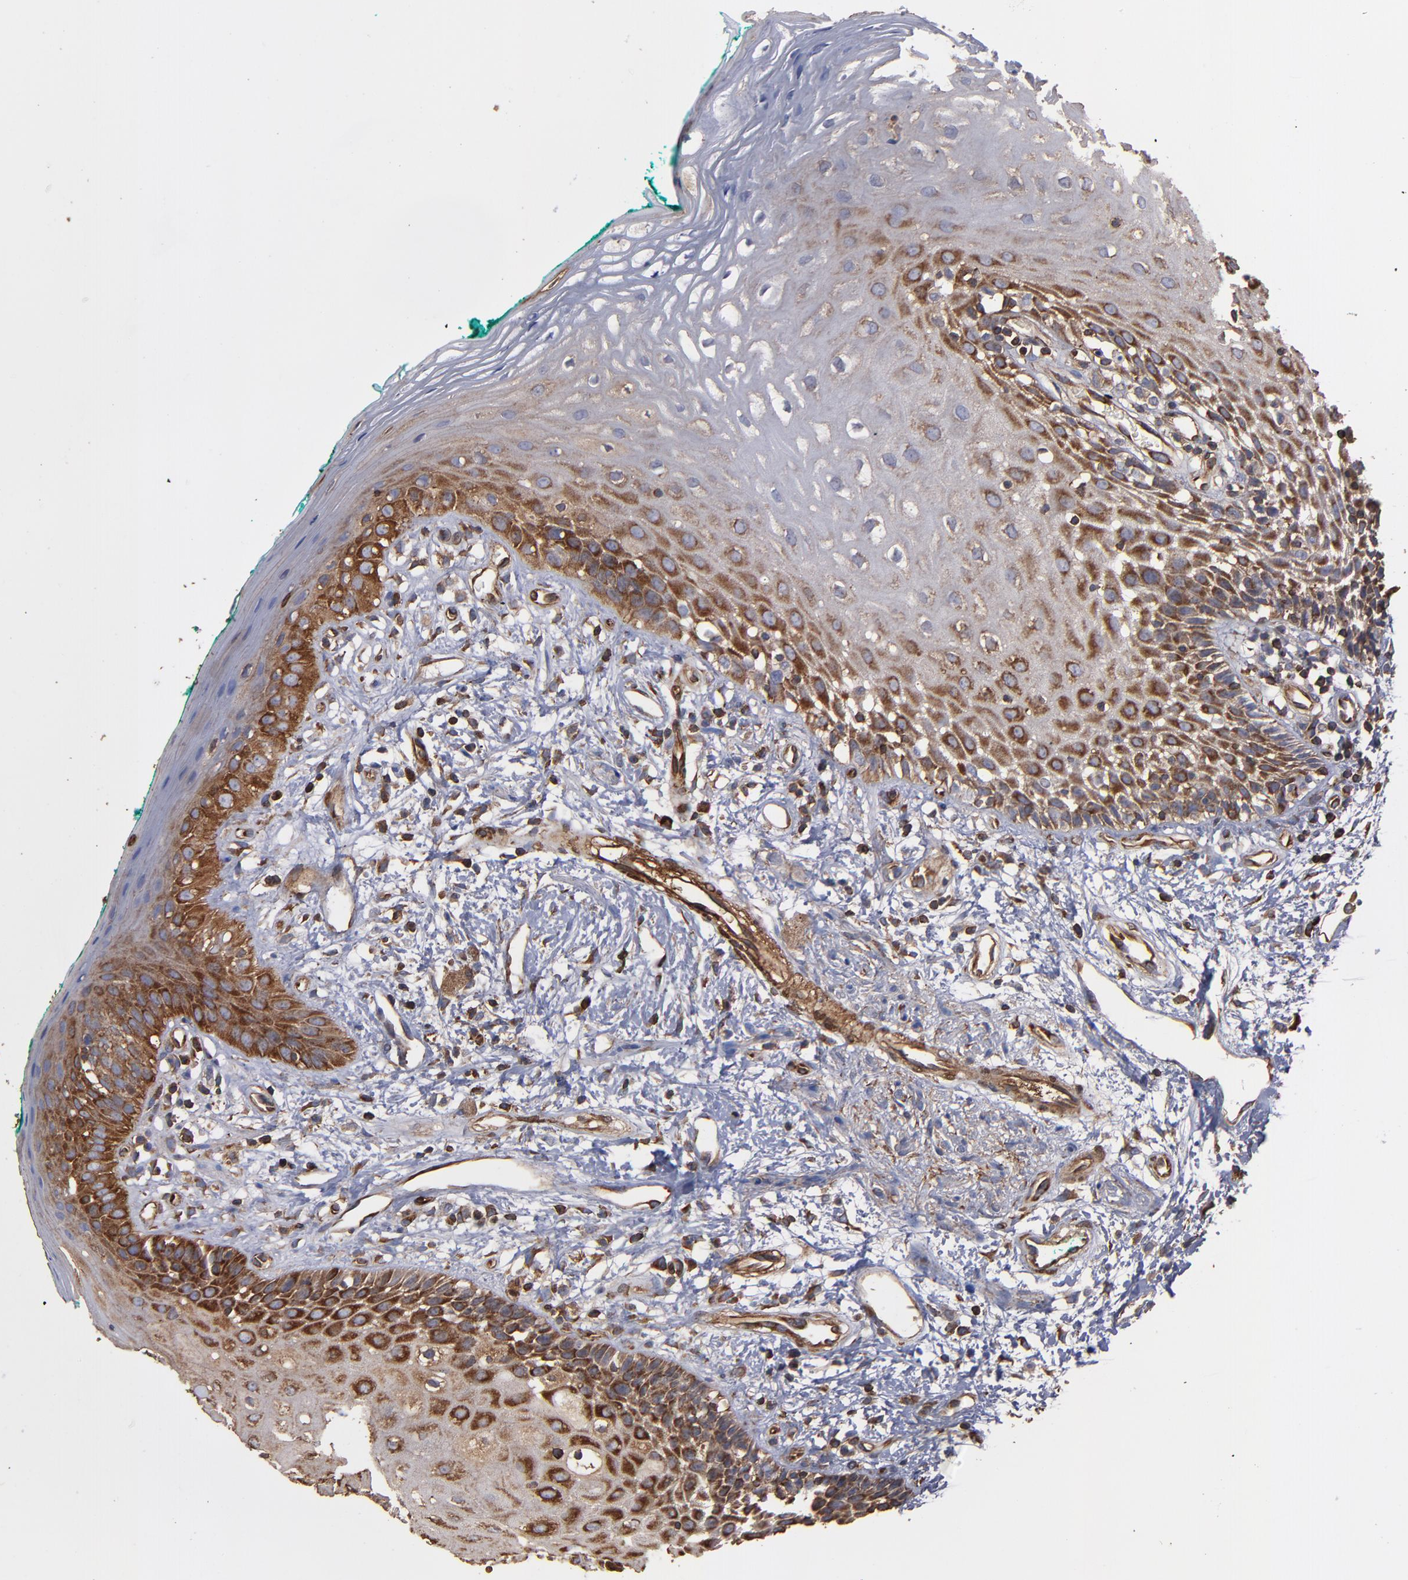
{"staining": {"intensity": "moderate", "quantity": "<25%", "location": "cytoplasmic/membranous"}, "tissue": "oral mucosa", "cell_type": "Squamous epithelial cells", "image_type": "normal", "snomed": [{"axis": "morphology", "description": "Normal tissue, NOS"}, {"axis": "morphology", "description": "Squamous cell carcinoma, NOS"}, {"axis": "topography", "description": "Skeletal muscle"}, {"axis": "topography", "description": "Oral tissue"}, {"axis": "topography", "description": "Head-Neck"}], "caption": "DAB (3,3'-diaminobenzidine) immunohistochemical staining of benign oral mucosa shows moderate cytoplasmic/membranous protein positivity in about <25% of squamous epithelial cells. Immunohistochemistry (ihc) stains the protein of interest in brown and the nuclei are stained blue.", "gene": "ACTN4", "patient": {"sex": "female", "age": 84}}